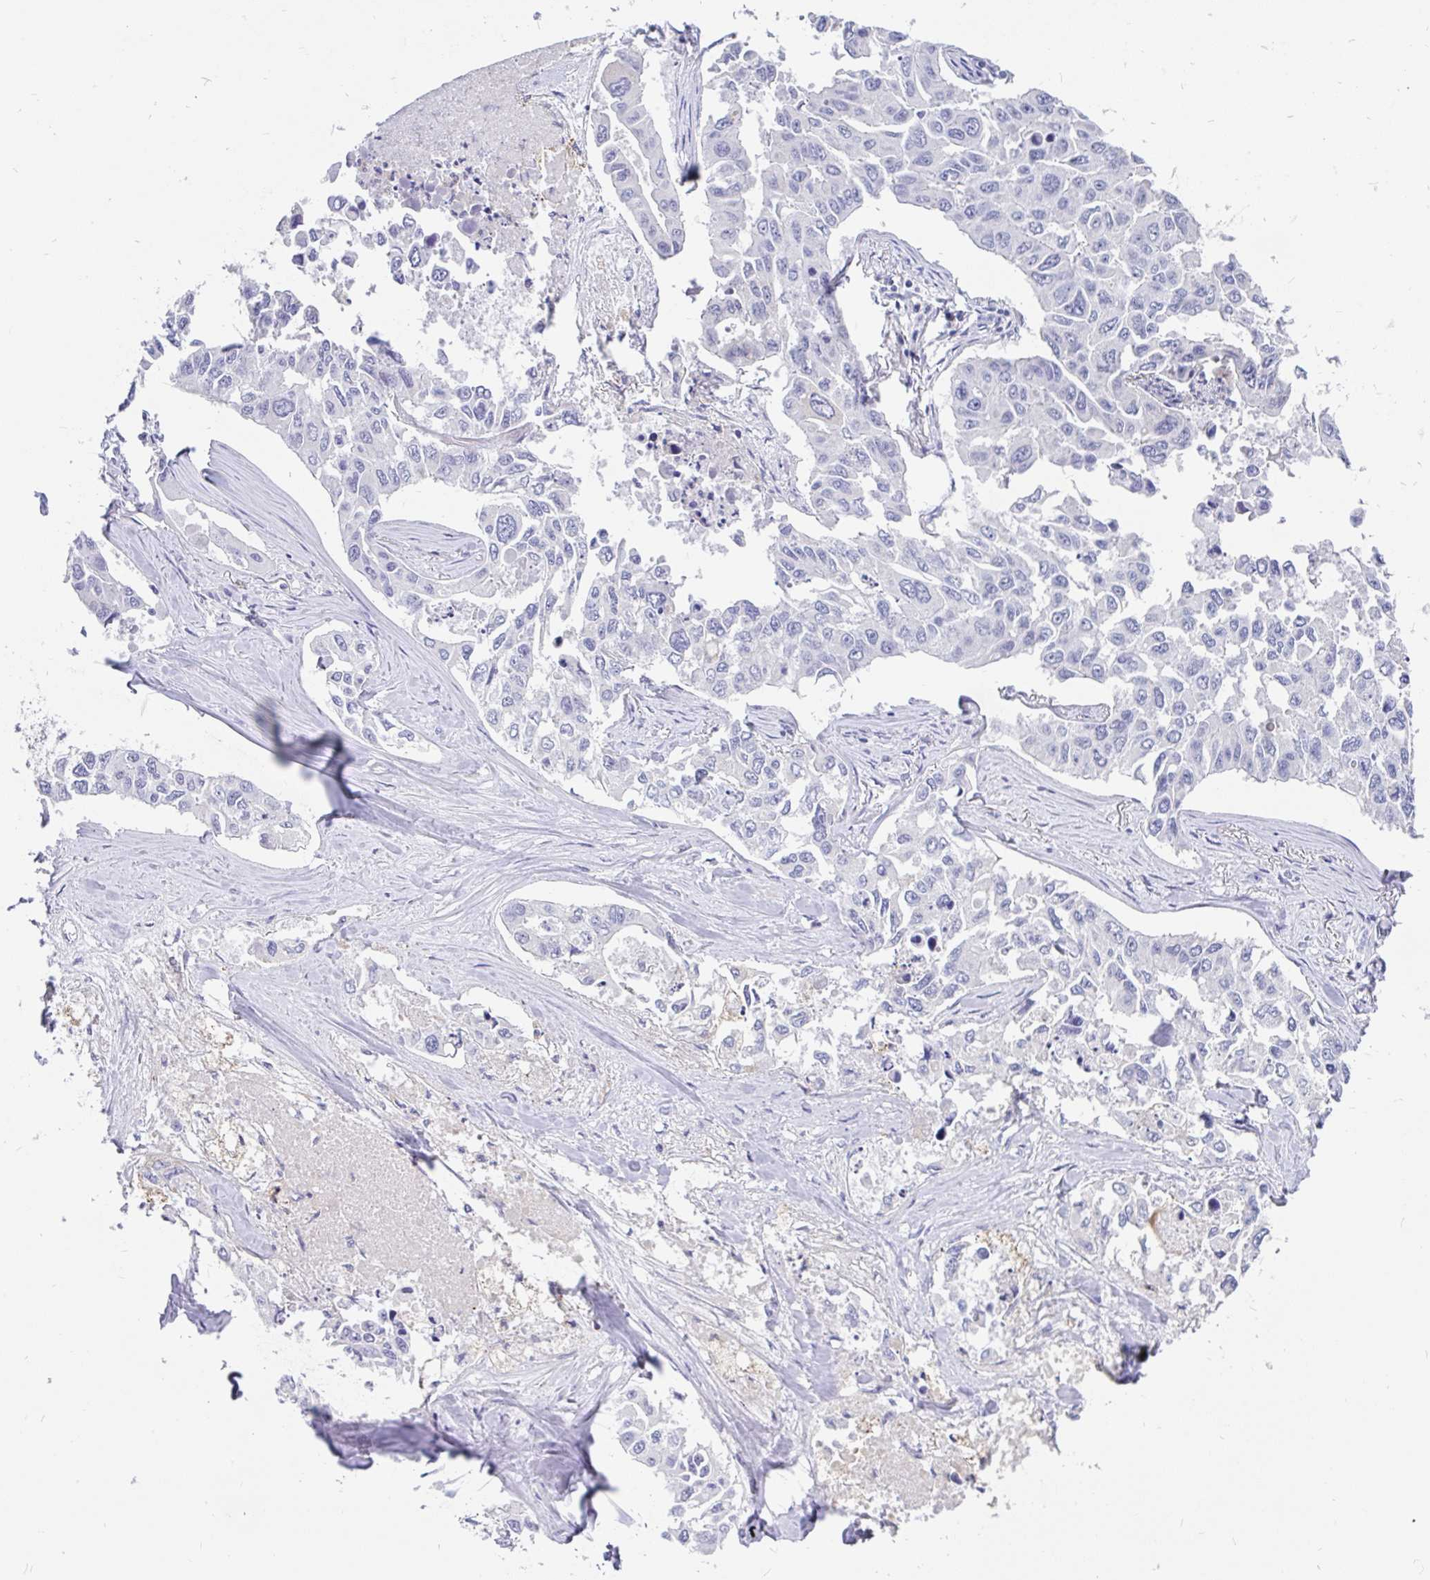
{"staining": {"intensity": "negative", "quantity": "none", "location": "none"}, "tissue": "lung cancer", "cell_type": "Tumor cells", "image_type": "cancer", "snomed": [{"axis": "morphology", "description": "Adenocarcinoma, NOS"}, {"axis": "topography", "description": "Lung"}], "caption": "An immunohistochemistry micrograph of lung adenocarcinoma is shown. There is no staining in tumor cells of lung adenocarcinoma. The staining was performed using DAB to visualize the protein expression in brown, while the nuclei were stained in blue with hematoxylin (Magnification: 20x).", "gene": "INTS5", "patient": {"sex": "male", "age": 64}}